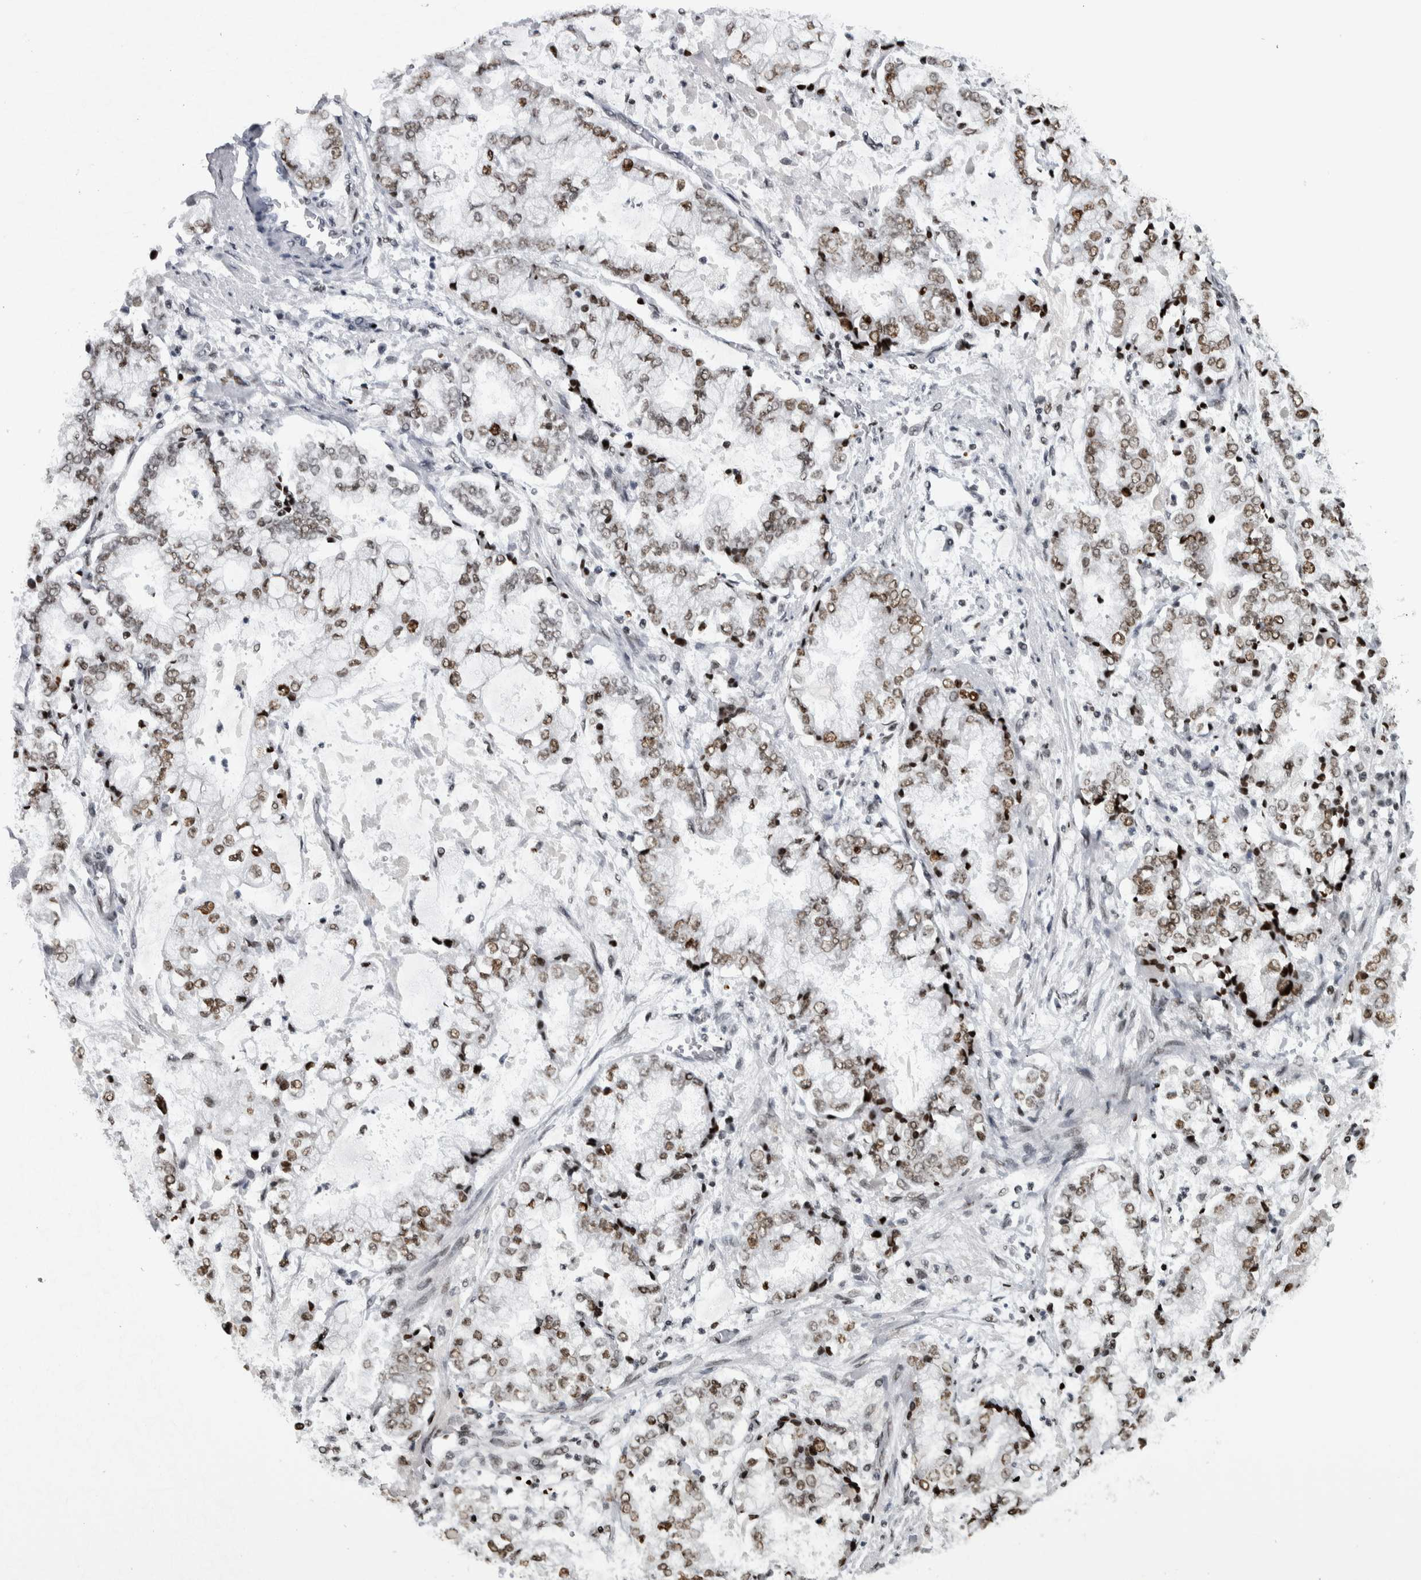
{"staining": {"intensity": "weak", "quantity": ">75%", "location": "nuclear"}, "tissue": "stomach cancer", "cell_type": "Tumor cells", "image_type": "cancer", "snomed": [{"axis": "morphology", "description": "Adenocarcinoma, NOS"}, {"axis": "topography", "description": "Stomach"}], "caption": "IHC photomicrograph of neoplastic tissue: human adenocarcinoma (stomach) stained using immunohistochemistry (IHC) reveals low levels of weak protein expression localized specifically in the nuclear of tumor cells, appearing as a nuclear brown color.", "gene": "TOP2B", "patient": {"sex": "male", "age": 76}}